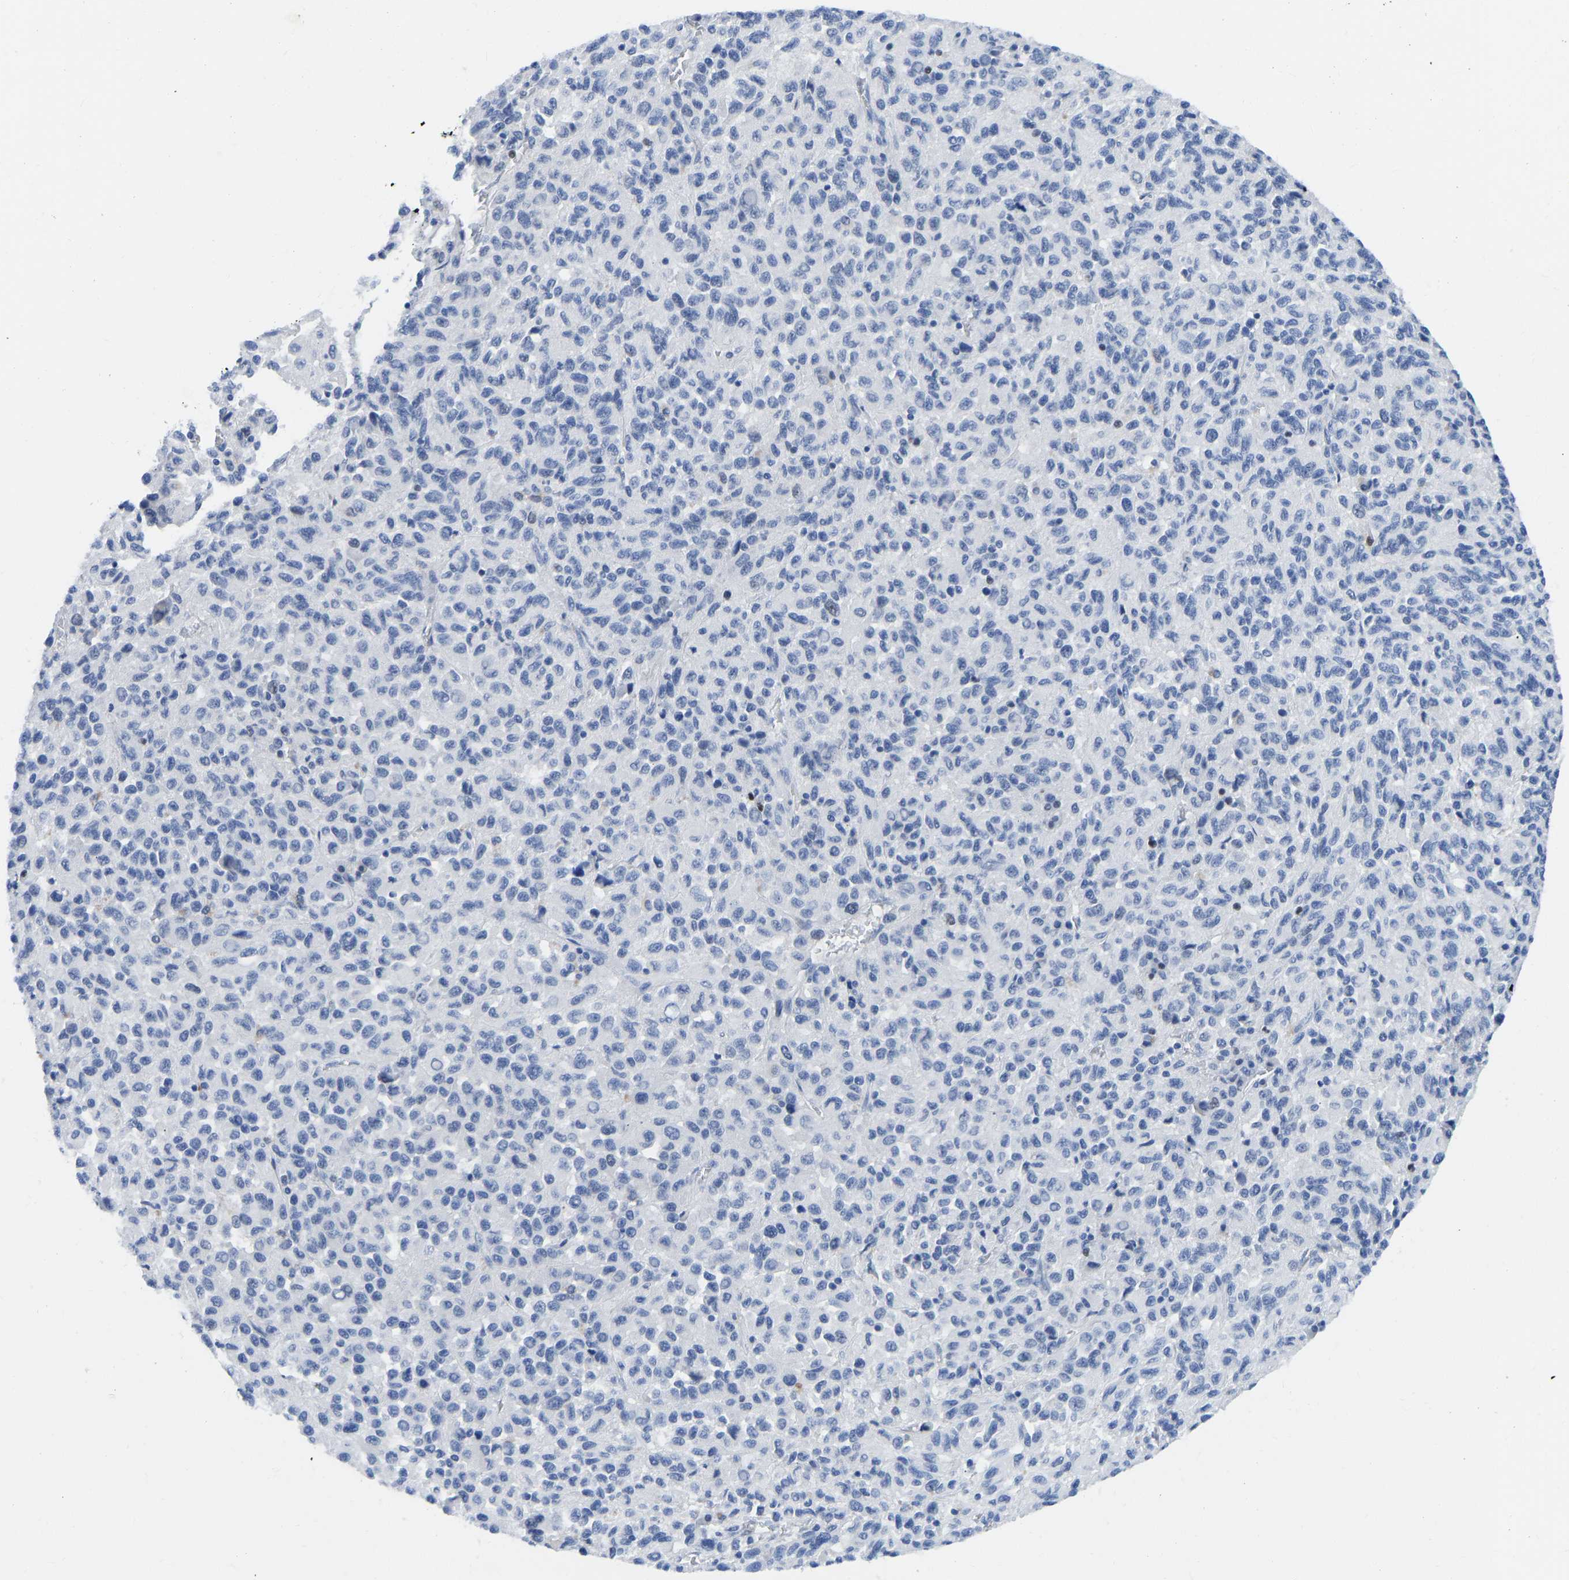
{"staining": {"intensity": "negative", "quantity": "none", "location": "none"}, "tissue": "melanoma", "cell_type": "Tumor cells", "image_type": "cancer", "snomed": [{"axis": "morphology", "description": "Malignant melanoma, Metastatic site"}, {"axis": "topography", "description": "Lung"}], "caption": "An immunohistochemistry image of malignant melanoma (metastatic site) is shown. There is no staining in tumor cells of malignant melanoma (metastatic site).", "gene": "TCF7", "patient": {"sex": "male", "age": 64}}